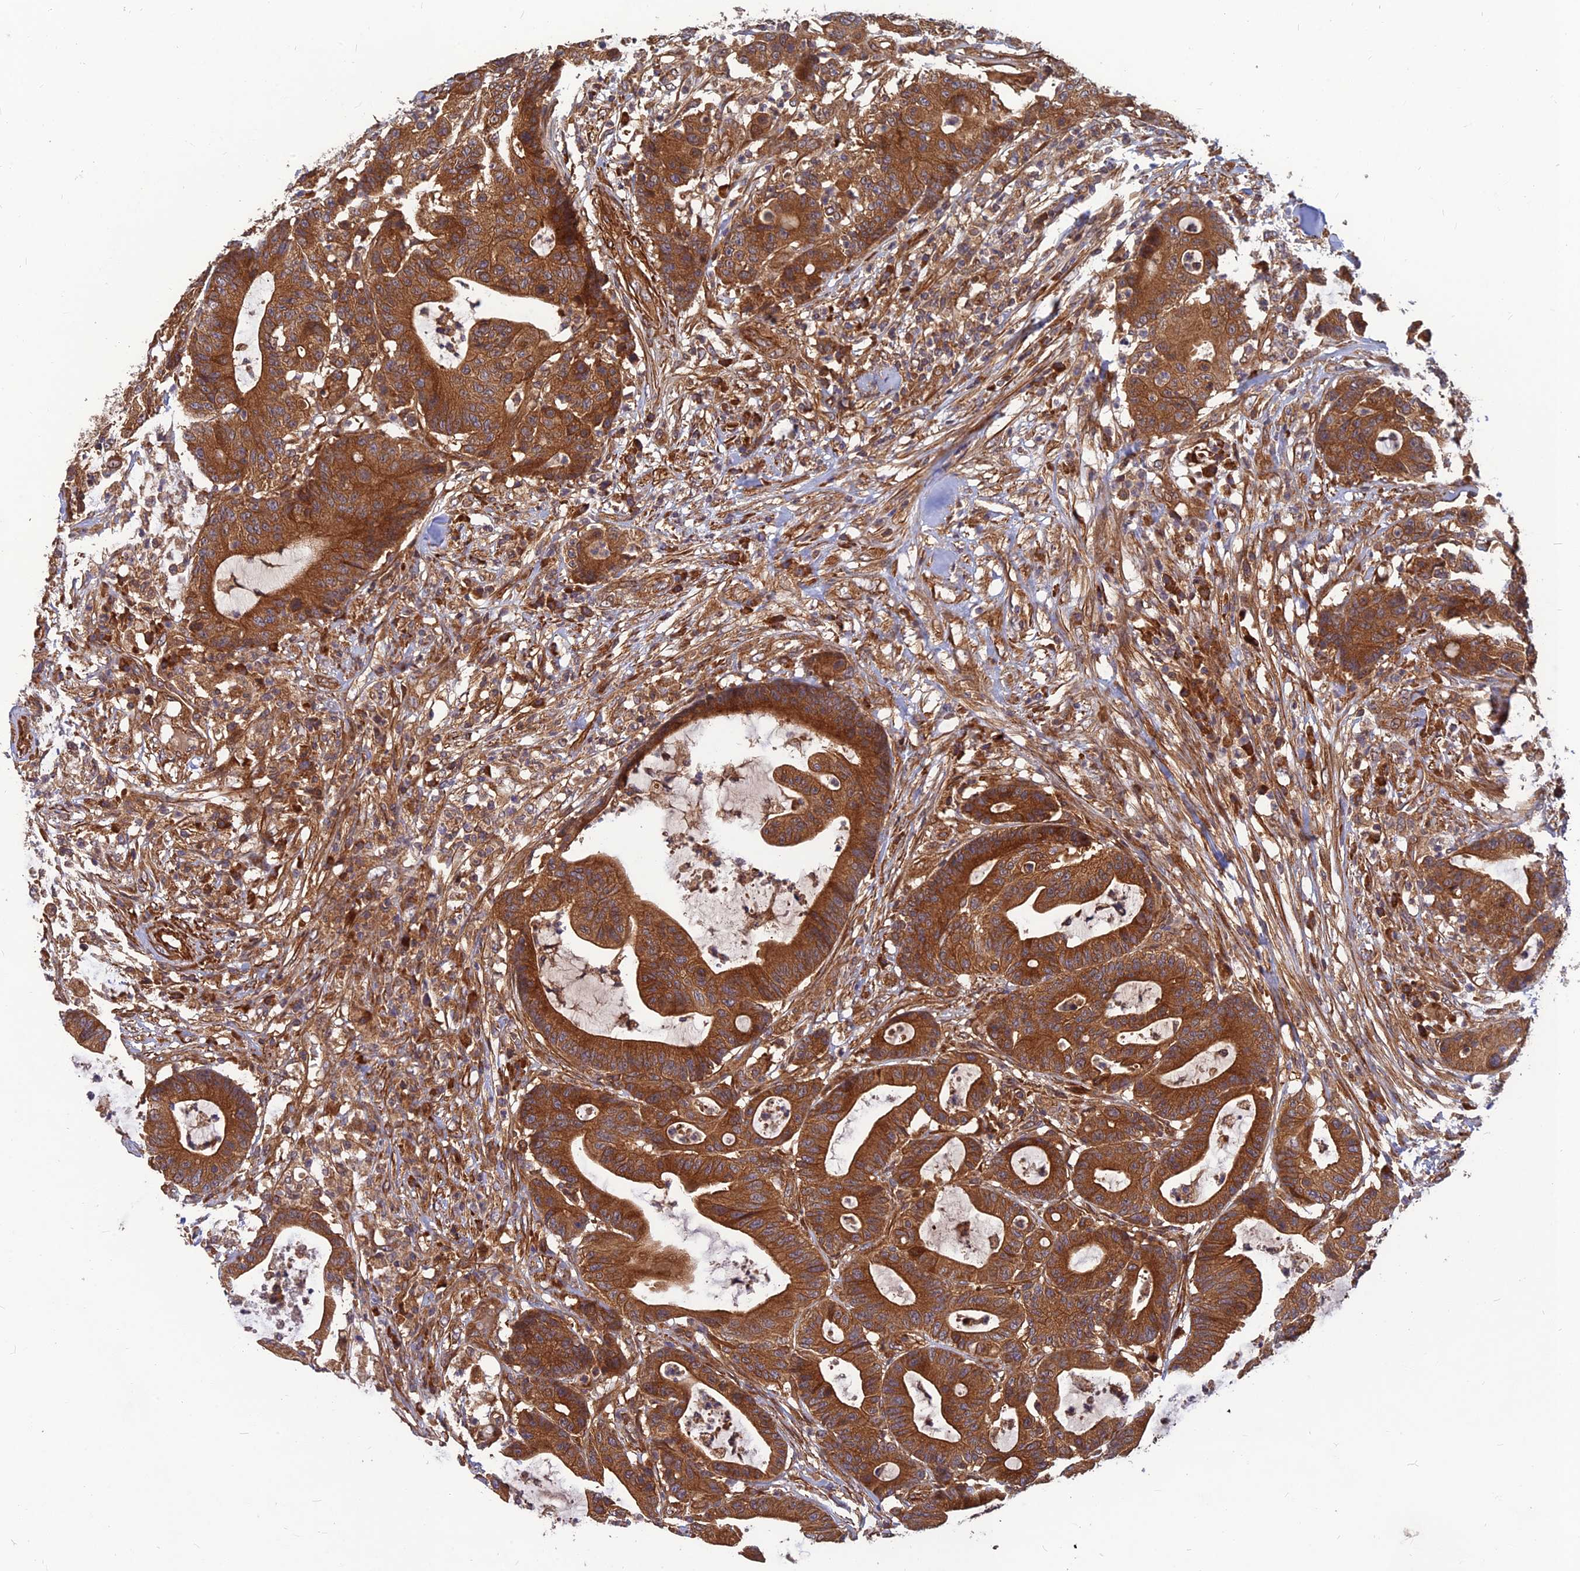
{"staining": {"intensity": "moderate", "quantity": ">75%", "location": "cytoplasmic/membranous"}, "tissue": "colorectal cancer", "cell_type": "Tumor cells", "image_type": "cancer", "snomed": [{"axis": "morphology", "description": "Adenocarcinoma, NOS"}, {"axis": "topography", "description": "Colon"}], "caption": "This micrograph demonstrates immunohistochemistry (IHC) staining of adenocarcinoma (colorectal), with medium moderate cytoplasmic/membranous positivity in approximately >75% of tumor cells.", "gene": "RELCH", "patient": {"sex": "female", "age": 84}}